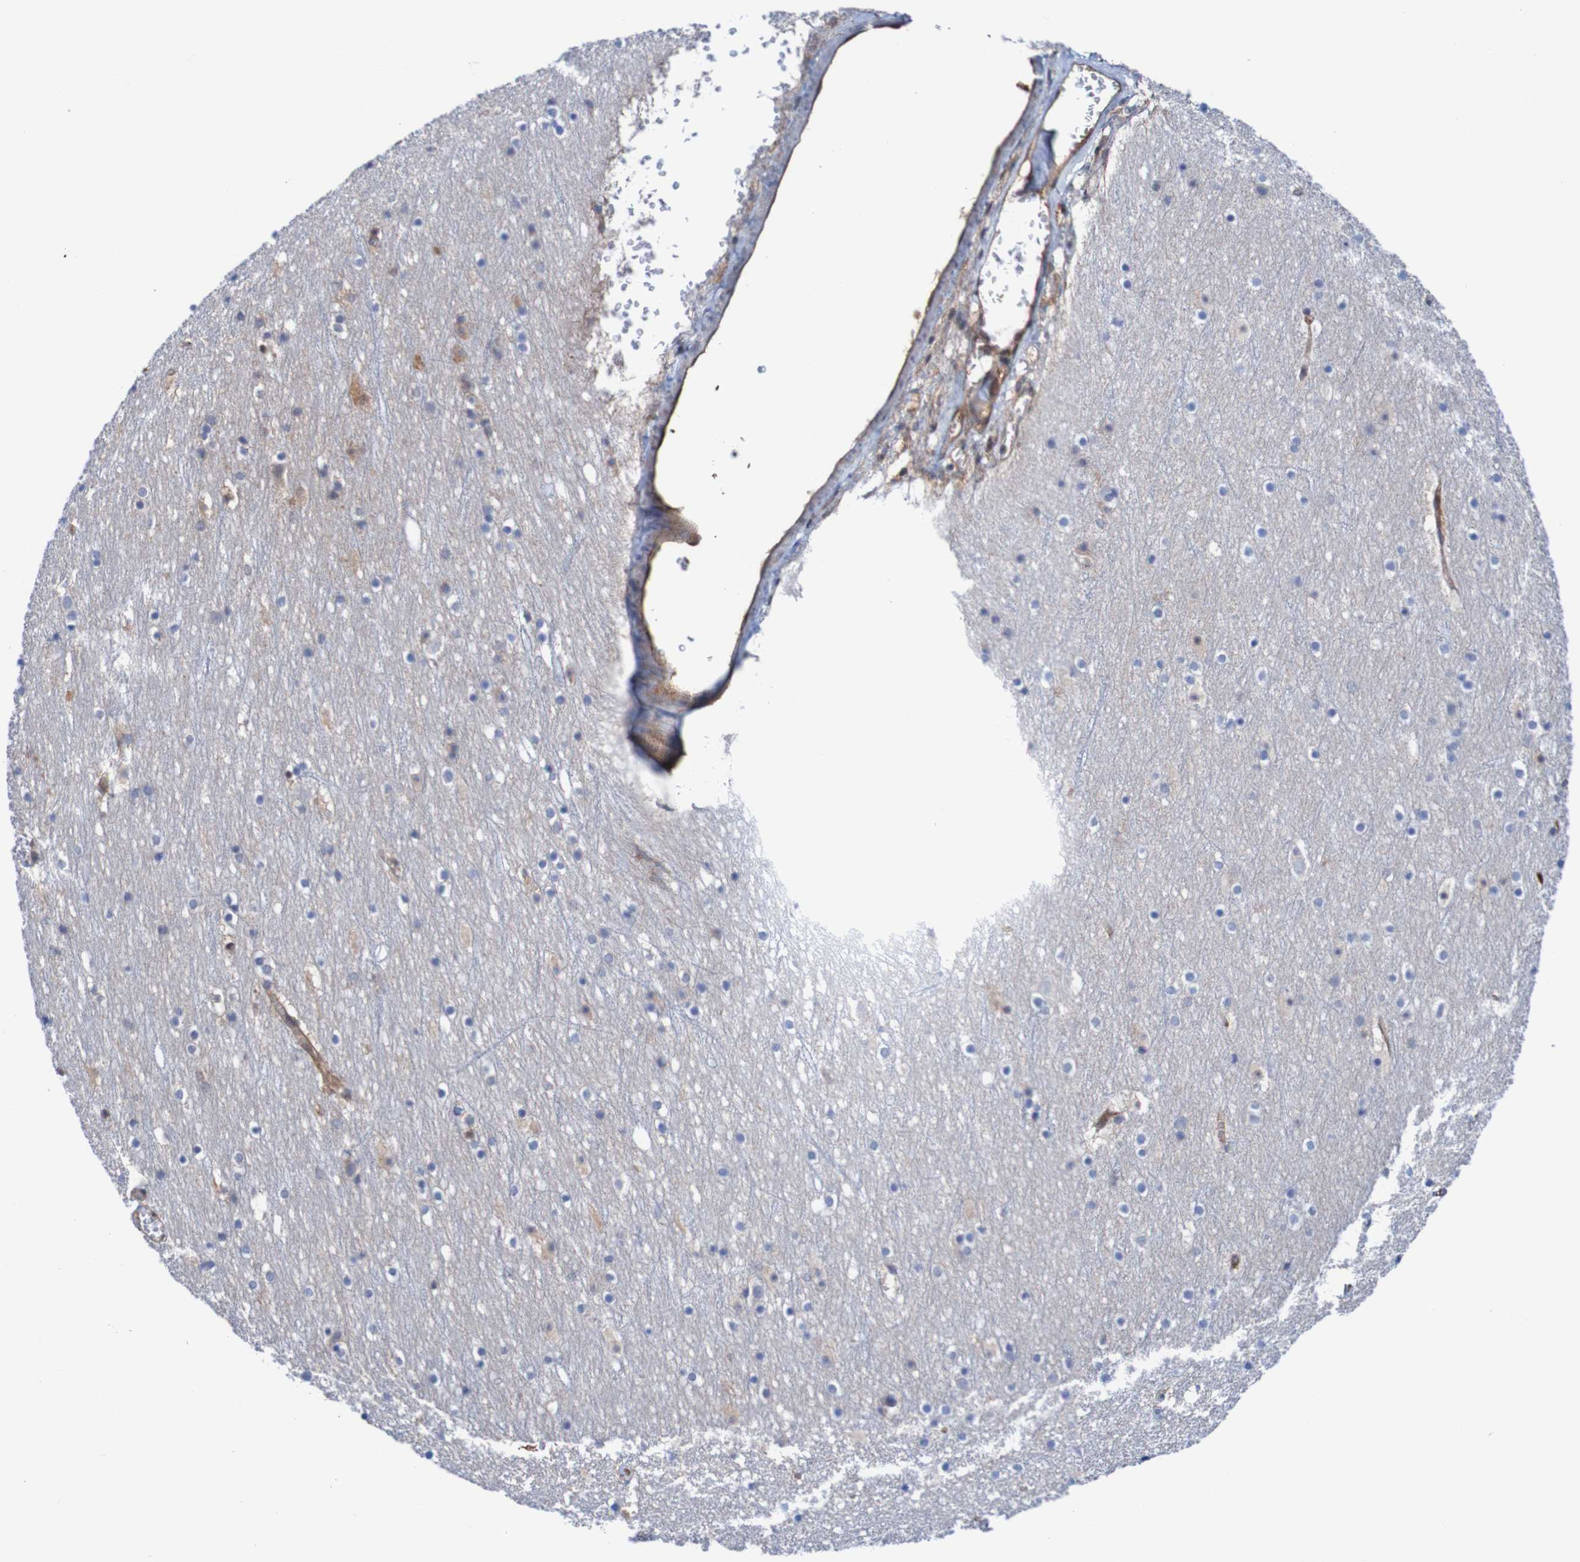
{"staining": {"intensity": "strong", "quantity": "25%-75%", "location": "cytoplasmic/membranous"}, "tissue": "cerebral cortex", "cell_type": "Endothelial cells", "image_type": "normal", "snomed": [{"axis": "morphology", "description": "Normal tissue, NOS"}, {"axis": "topography", "description": "Cerebral cortex"}], "caption": "Immunohistochemical staining of benign cerebral cortex shows 25%-75% levels of strong cytoplasmic/membranous protein positivity in about 25%-75% of endothelial cells. (IHC, brightfield microscopy, high magnification).", "gene": "RIGI", "patient": {"sex": "male", "age": 45}}